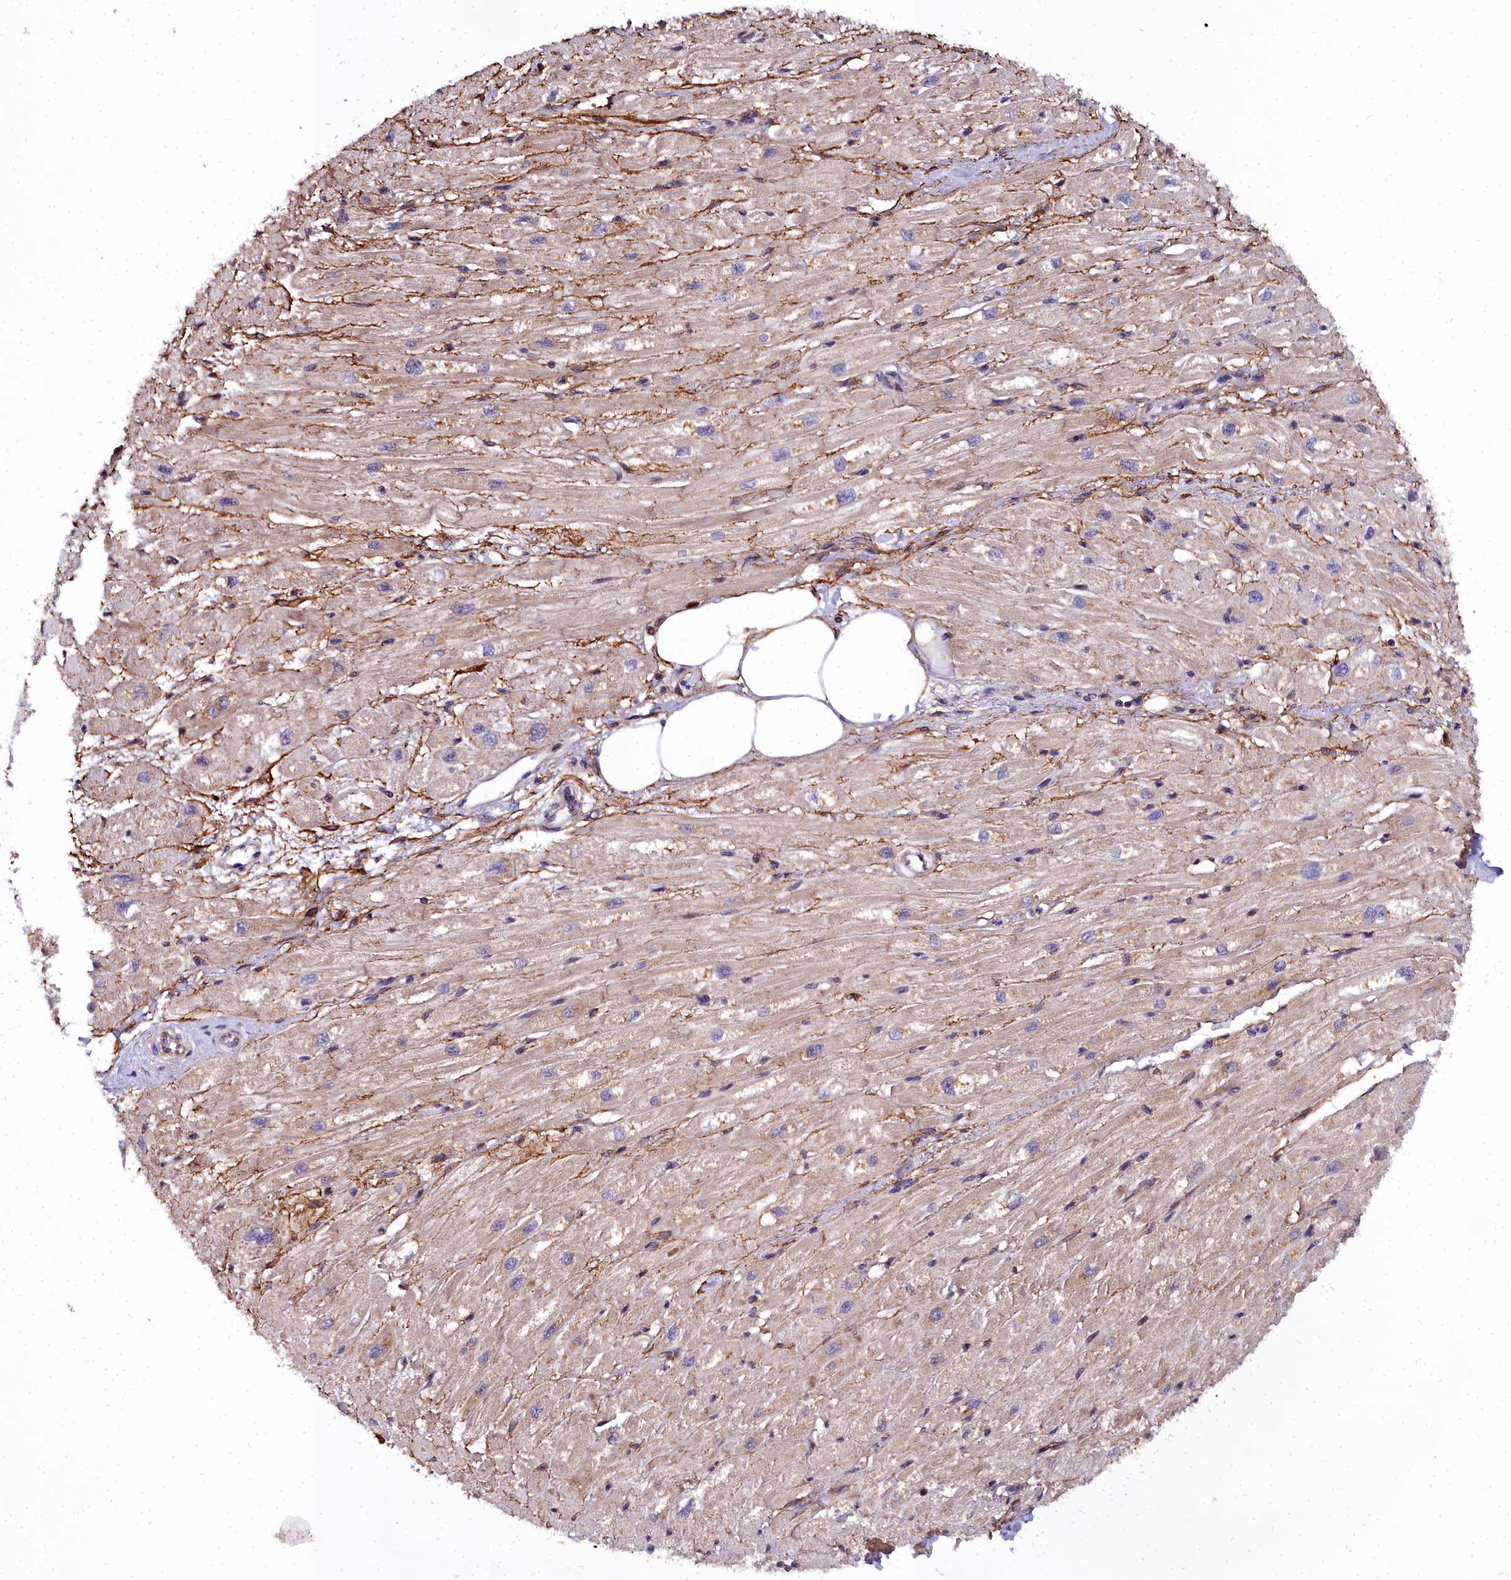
{"staining": {"intensity": "weak", "quantity": "25%-75%", "location": "cytoplasmic/membranous"}, "tissue": "heart muscle", "cell_type": "Cardiomyocytes", "image_type": "normal", "snomed": [{"axis": "morphology", "description": "Normal tissue, NOS"}, {"axis": "topography", "description": "Heart"}], "caption": "This photomicrograph displays benign heart muscle stained with IHC to label a protein in brown. The cytoplasmic/membranous of cardiomyocytes show weak positivity for the protein. Nuclei are counter-stained blue.", "gene": "MRPS11", "patient": {"sex": "male", "age": 65}}